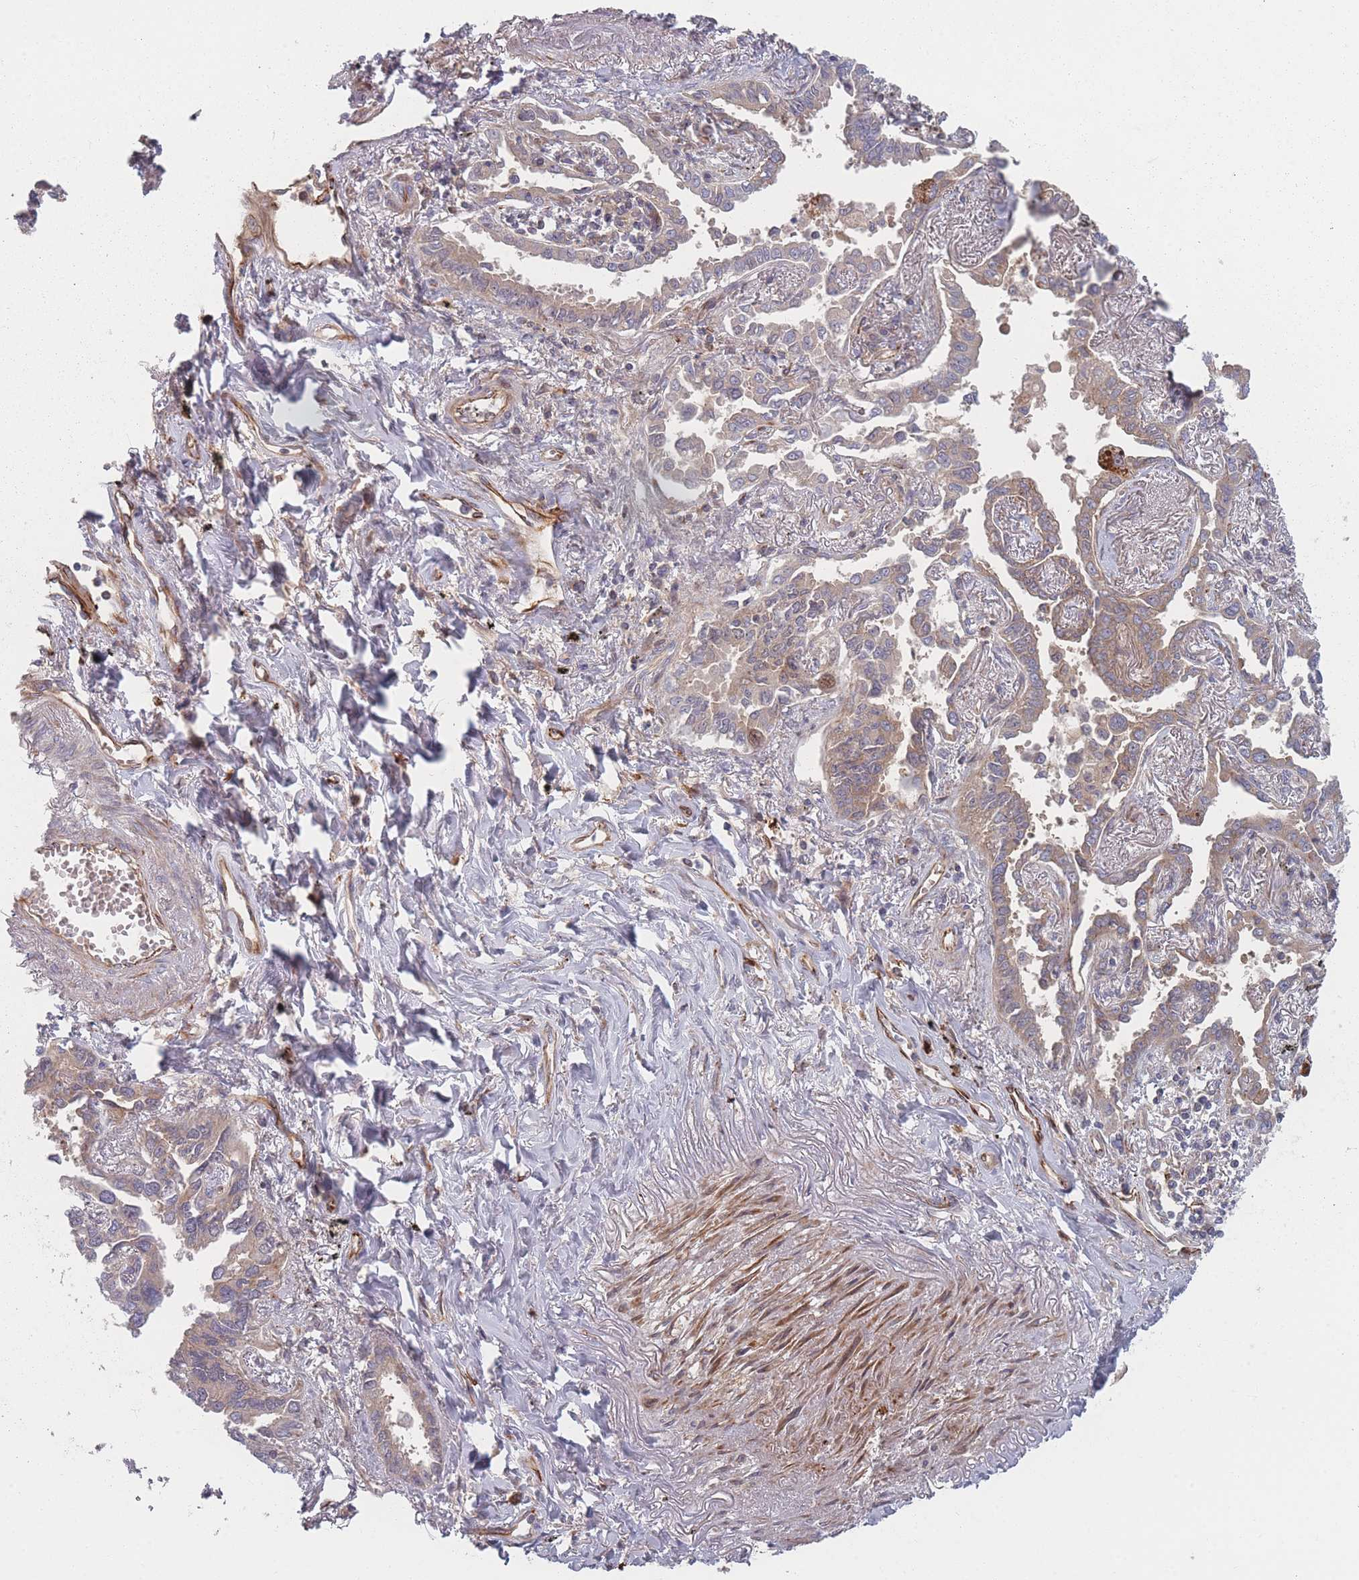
{"staining": {"intensity": "moderate", "quantity": "25%-75%", "location": "cytoplasmic/membranous"}, "tissue": "lung cancer", "cell_type": "Tumor cells", "image_type": "cancer", "snomed": [{"axis": "morphology", "description": "Adenocarcinoma, NOS"}, {"axis": "topography", "description": "Lung"}], "caption": "Tumor cells display medium levels of moderate cytoplasmic/membranous staining in approximately 25%-75% of cells in human lung cancer (adenocarcinoma).", "gene": "EEF1AKMT2", "patient": {"sex": "male", "age": 67}}